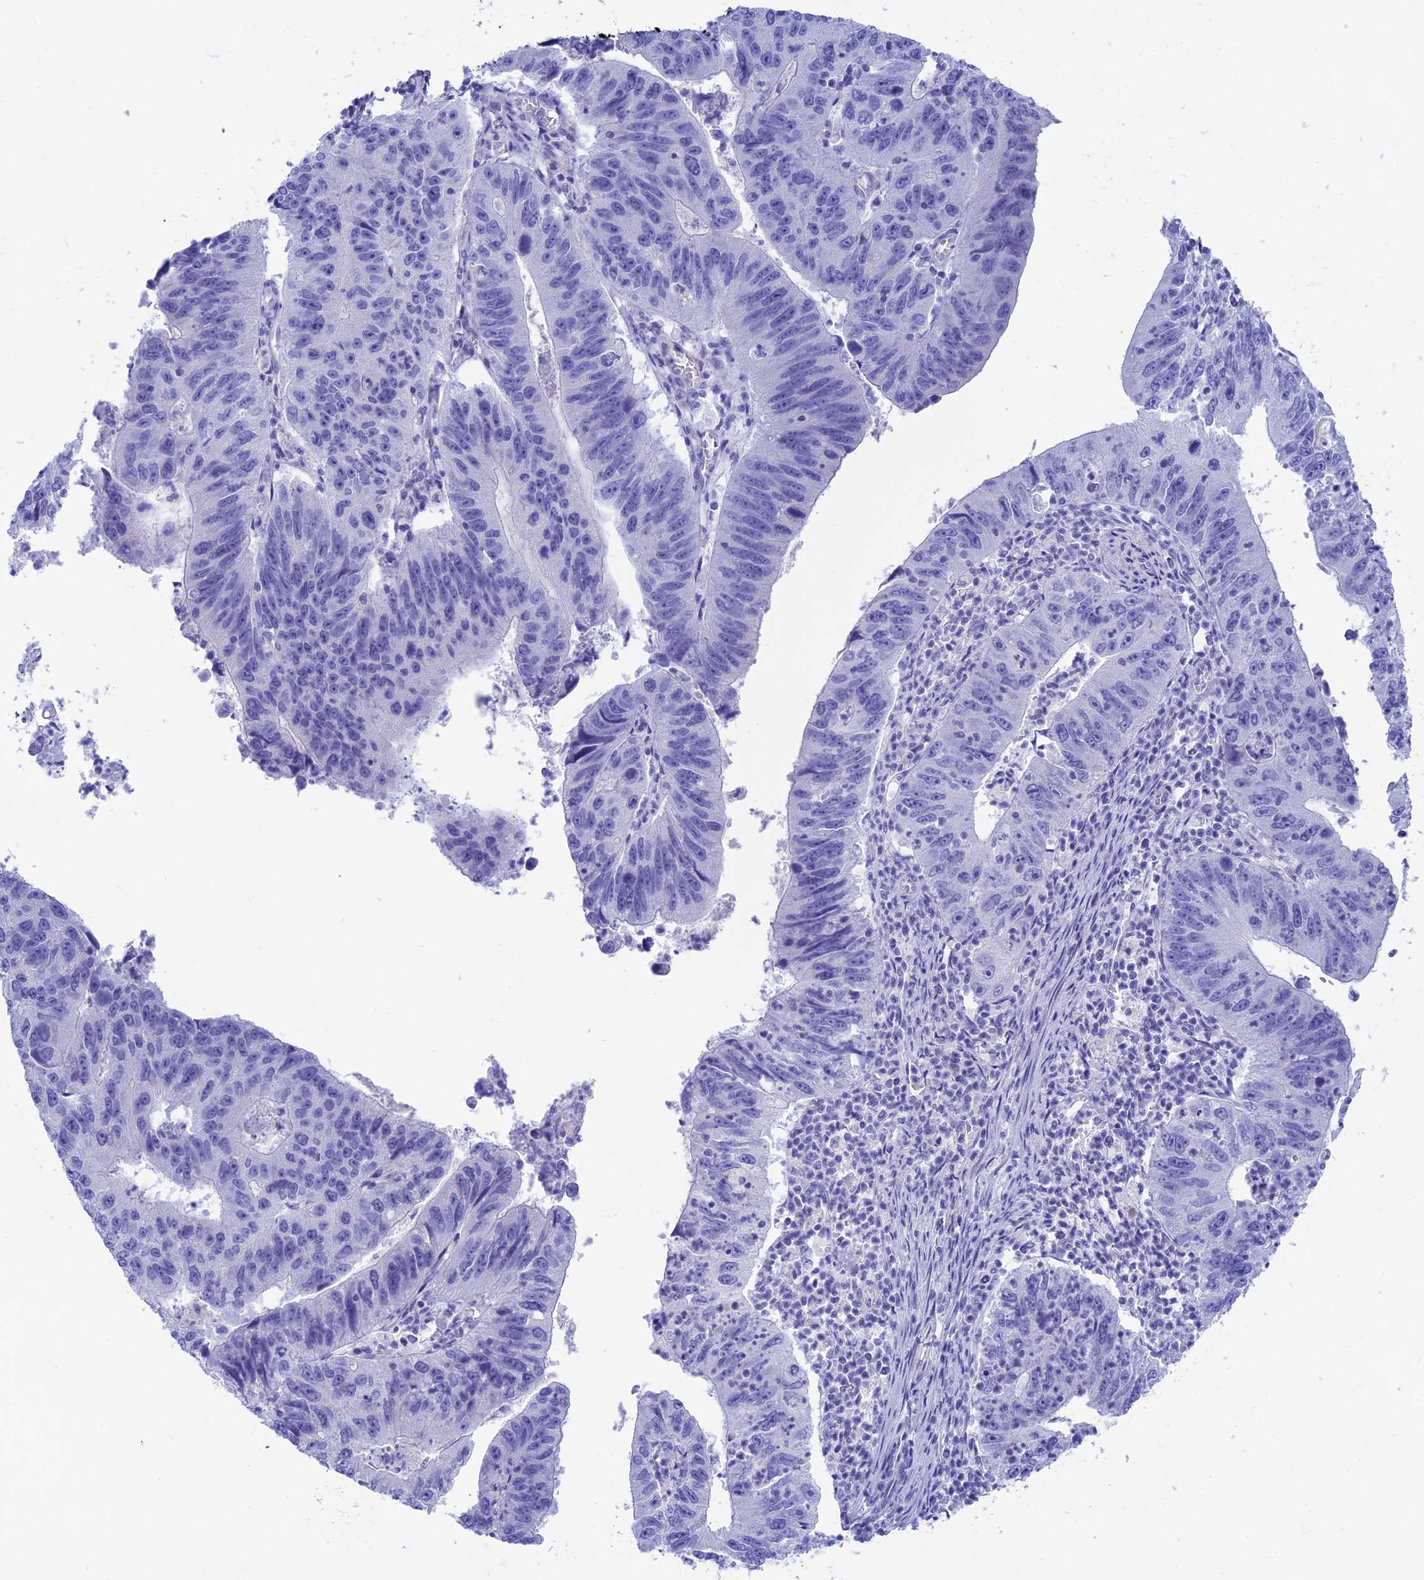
{"staining": {"intensity": "negative", "quantity": "none", "location": "none"}, "tissue": "stomach cancer", "cell_type": "Tumor cells", "image_type": "cancer", "snomed": [{"axis": "morphology", "description": "Adenocarcinoma, NOS"}, {"axis": "topography", "description": "Stomach"}], "caption": "This is a histopathology image of immunohistochemistry (IHC) staining of stomach adenocarcinoma, which shows no positivity in tumor cells. (DAB (3,3'-diaminobenzidine) immunohistochemistry visualized using brightfield microscopy, high magnification).", "gene": "GNGT2", "patient": {"sex": "male", "age": 59}}